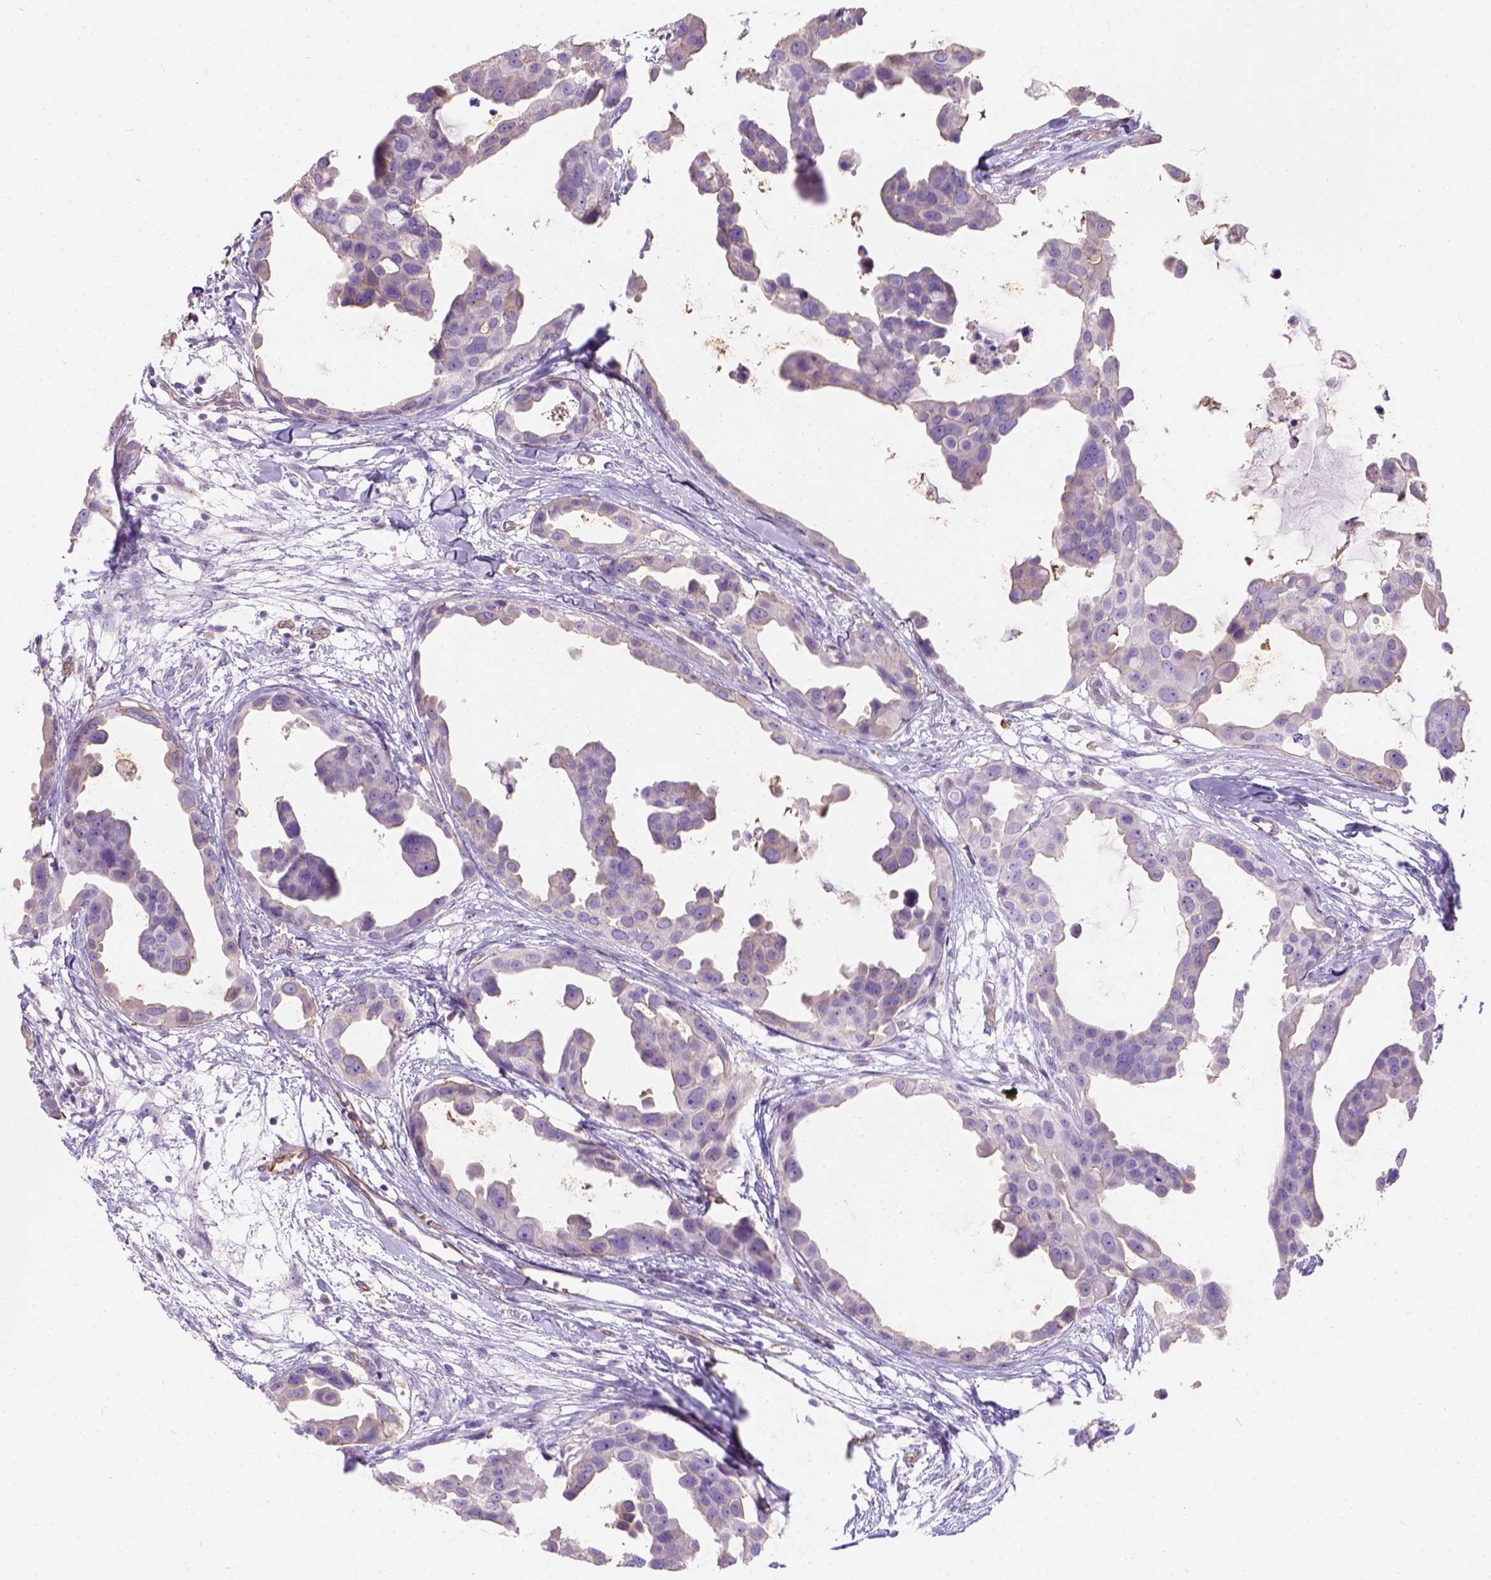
{"staining": {"intensity": "negative", "quantity": "none", "location": "none"}, "tissue": "breast cancer", "cell_type": "Tumor cells", "image_type": "cancer", "snomed": [{"axis": "morphology", "description": "Duct carcinoma"}, {"axis": "topography", "description": "Breast"}], "caption": "A micrograph of breast intraductal carcinoma stained for a protein shows no brown staining in tumor cells.", "gene": "PHF7", "patient": {"sex": "female", "age": 38}}